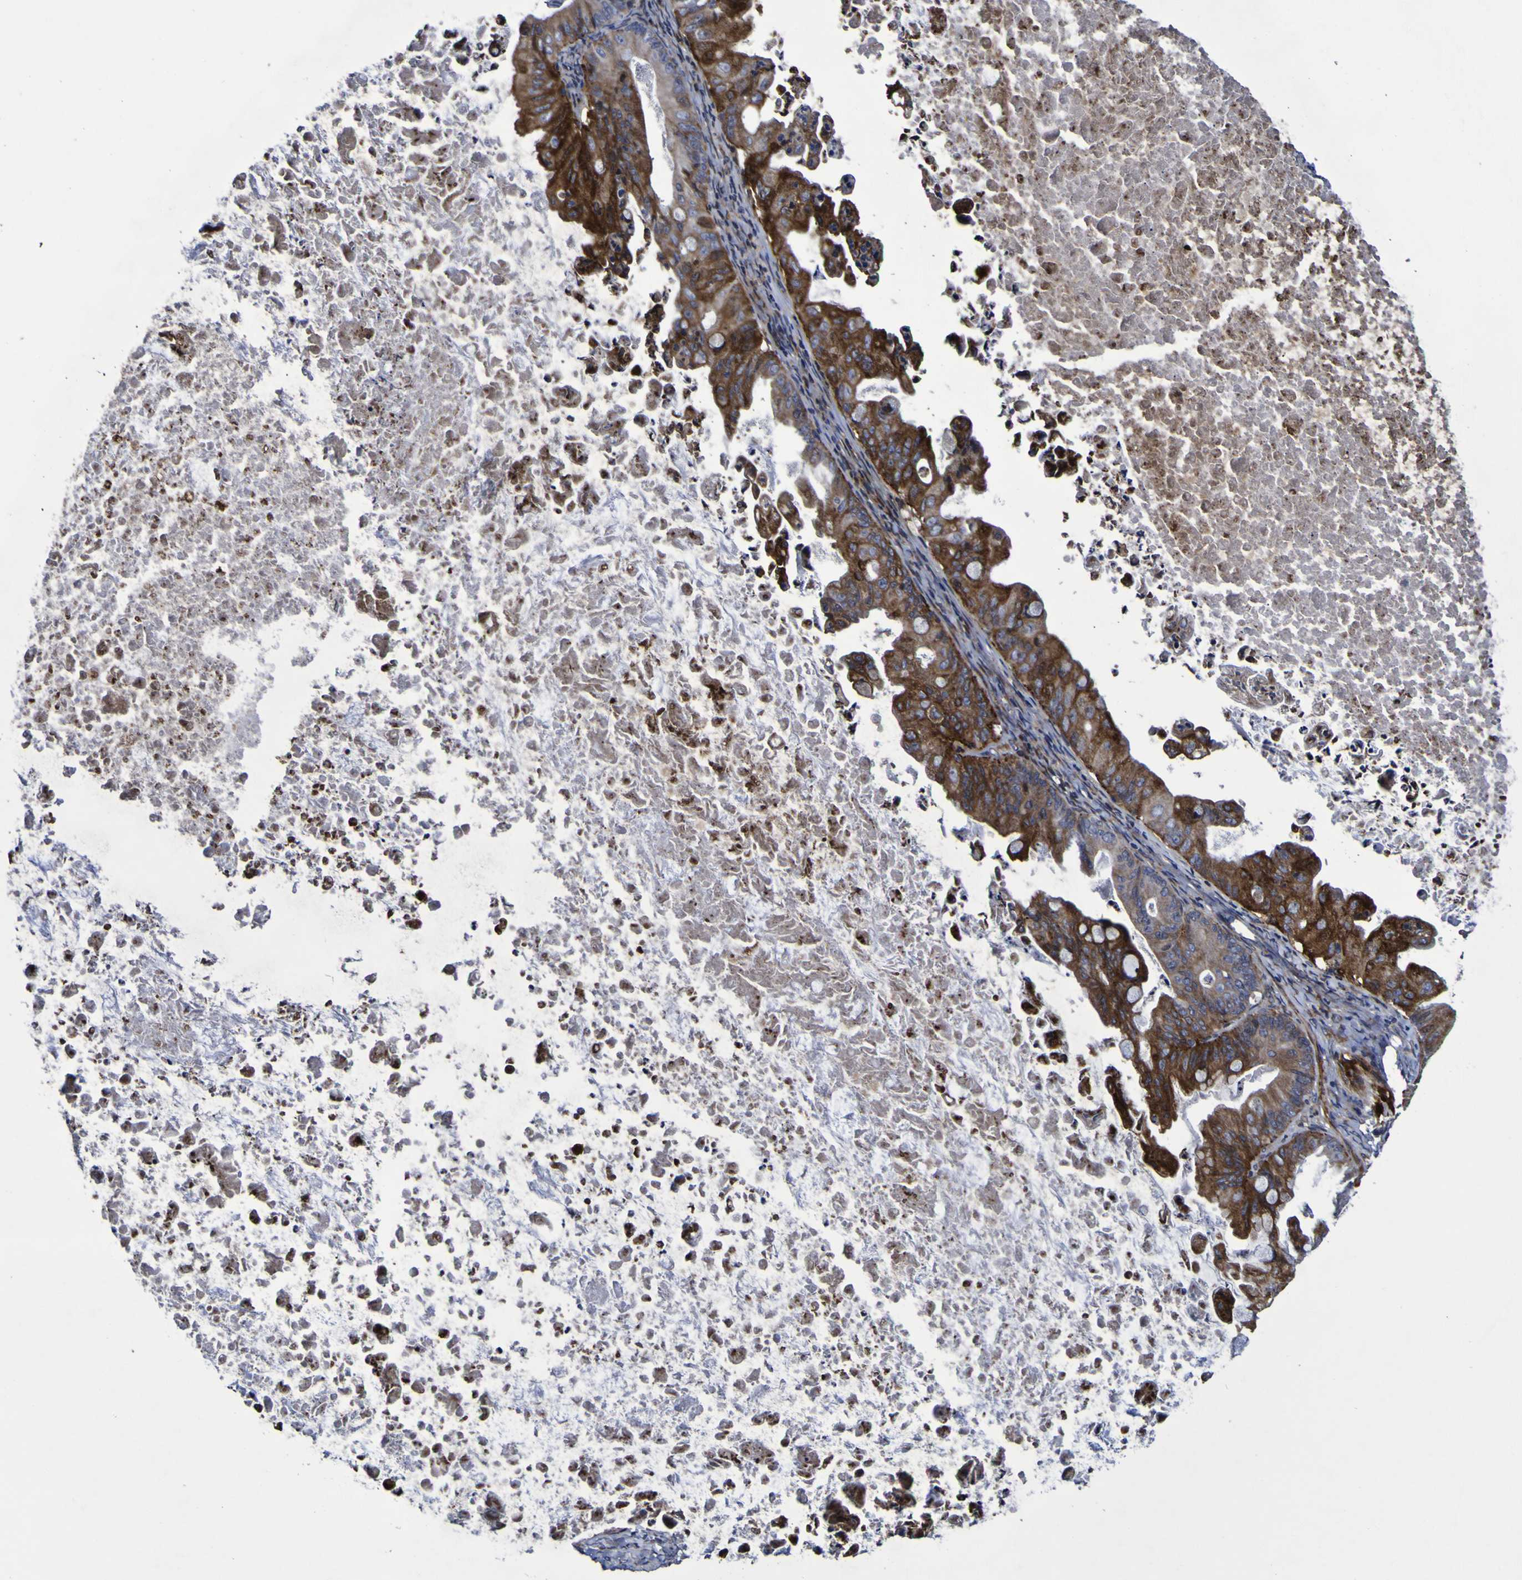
{"staining": {"intensity": "strong", "quantity": ">75%", "location": "cytoplasmic/membranous"}, "tissue": "ovarian cancer", "cell_type": "Tumor cells", "image_type": "cancer", "snomed": [{"axis": "morphology", "description": "Cystadenocarcinoma, mucinous, NOS"}, {"axis": "topography", "description": "Ovary"}], "caption": "Brown immunohistochemical staining in ovarian cancer (mucinous cystadenocarcinoma) demonstrates strong cytoplasmic/membranous staining in about >75% of tumor cells. (DAB (3,3'-diaminobenzidine) IHC, brown staining for protein, blue staining for nuclei).", "gene": "MGLL", "patient": {"sex": "female", "age": 37}}